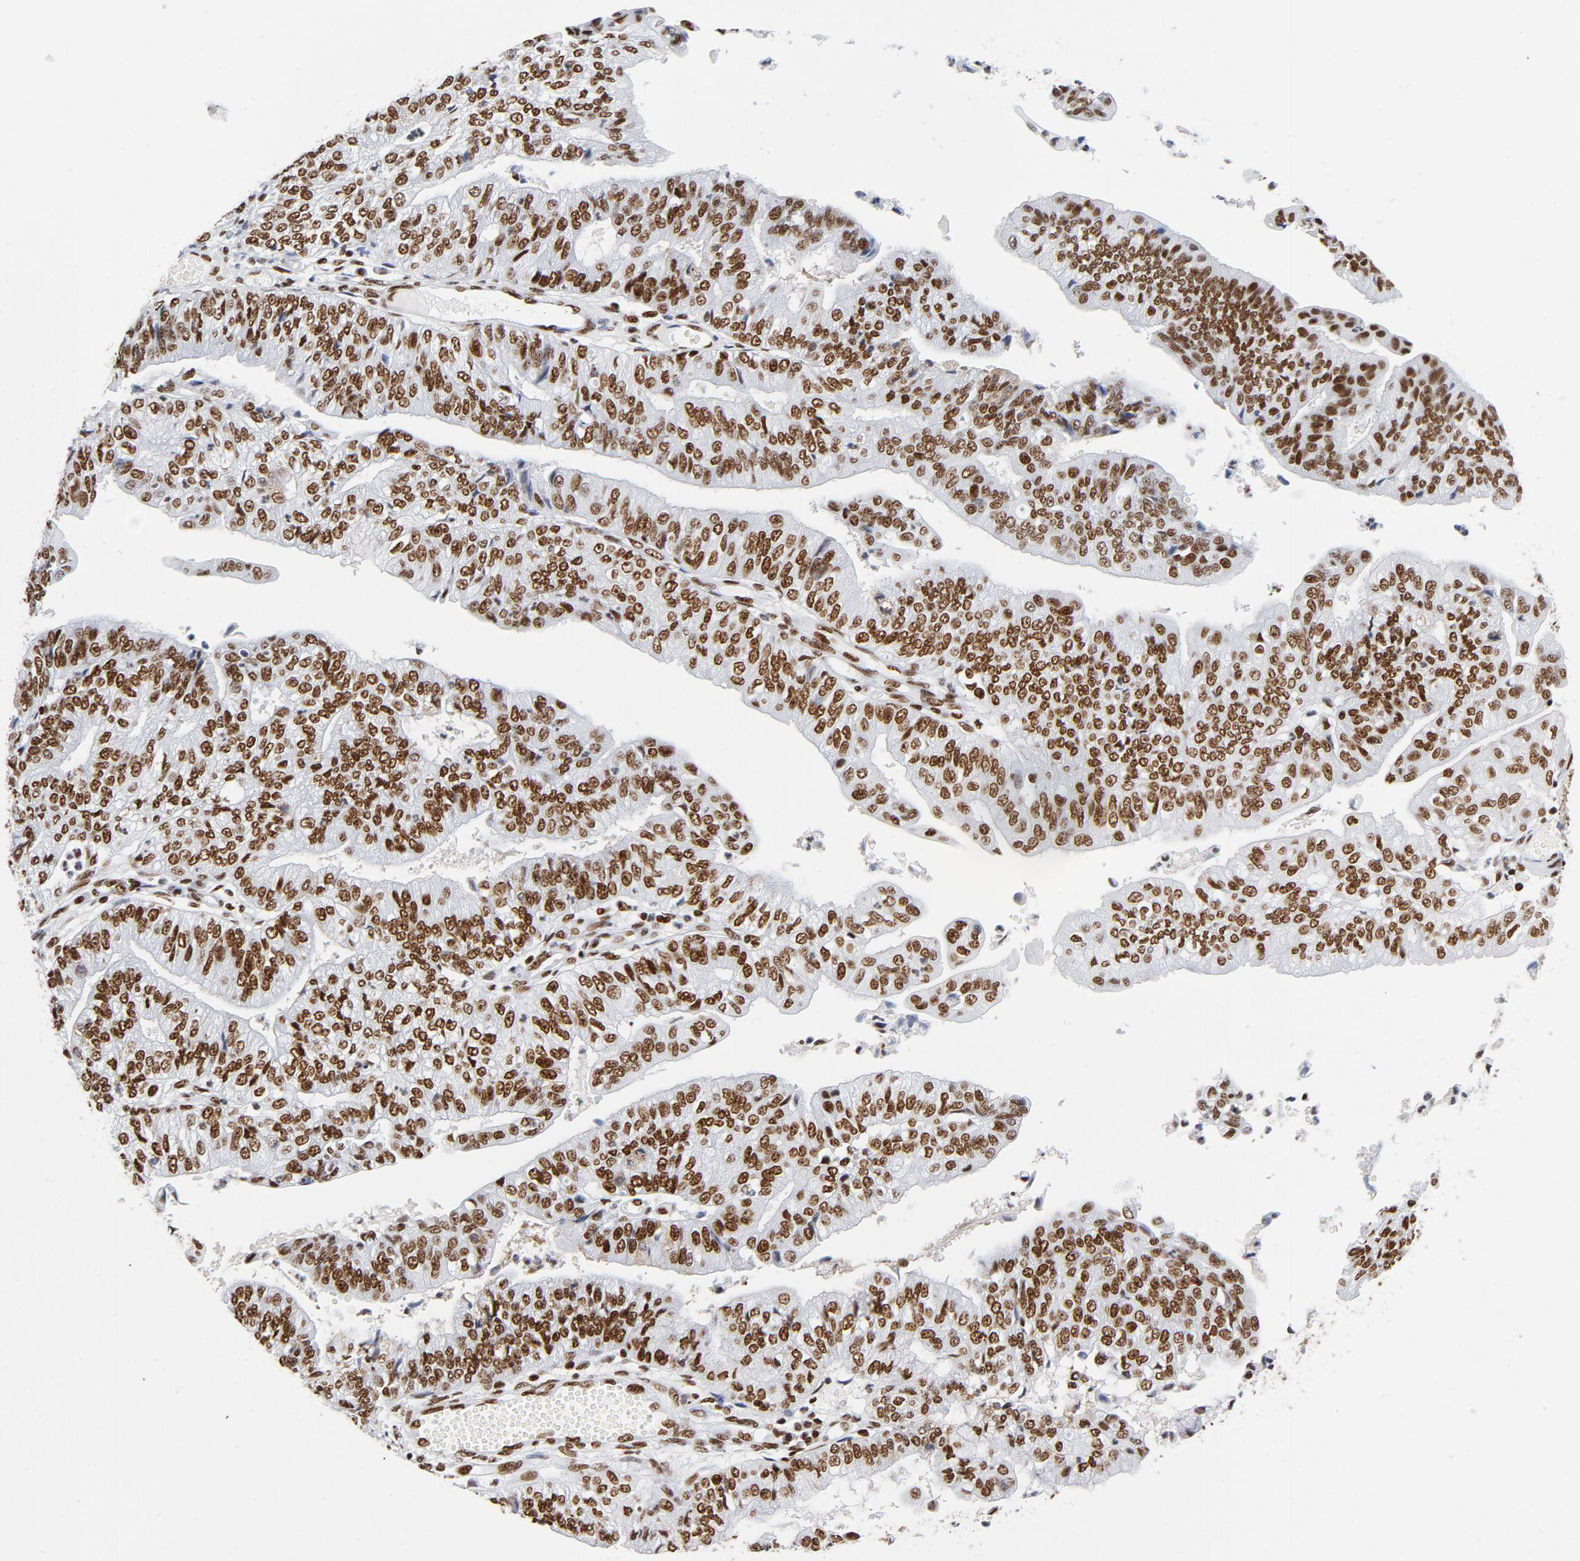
{"staining": {"intensity": "strong", "quantity": ">75%", "location": "nuclear"}, "tissue": "endometrial cancer", "cell_type": "Tumor cells", "image_type": "cancer", "snomed": [{"axis": "morphology", "description": "Adenocarcinoma, NOS"}, {"axis": "topography", "description": "Endometrium"}], "caption": "Immunohistochemistry of human endometrial cancer demonstrates high levels of strong nuclear staining in about >75% of tumor cells.", "gene": "XRCC5", "patient": {"sex": "female", "age": 59}}